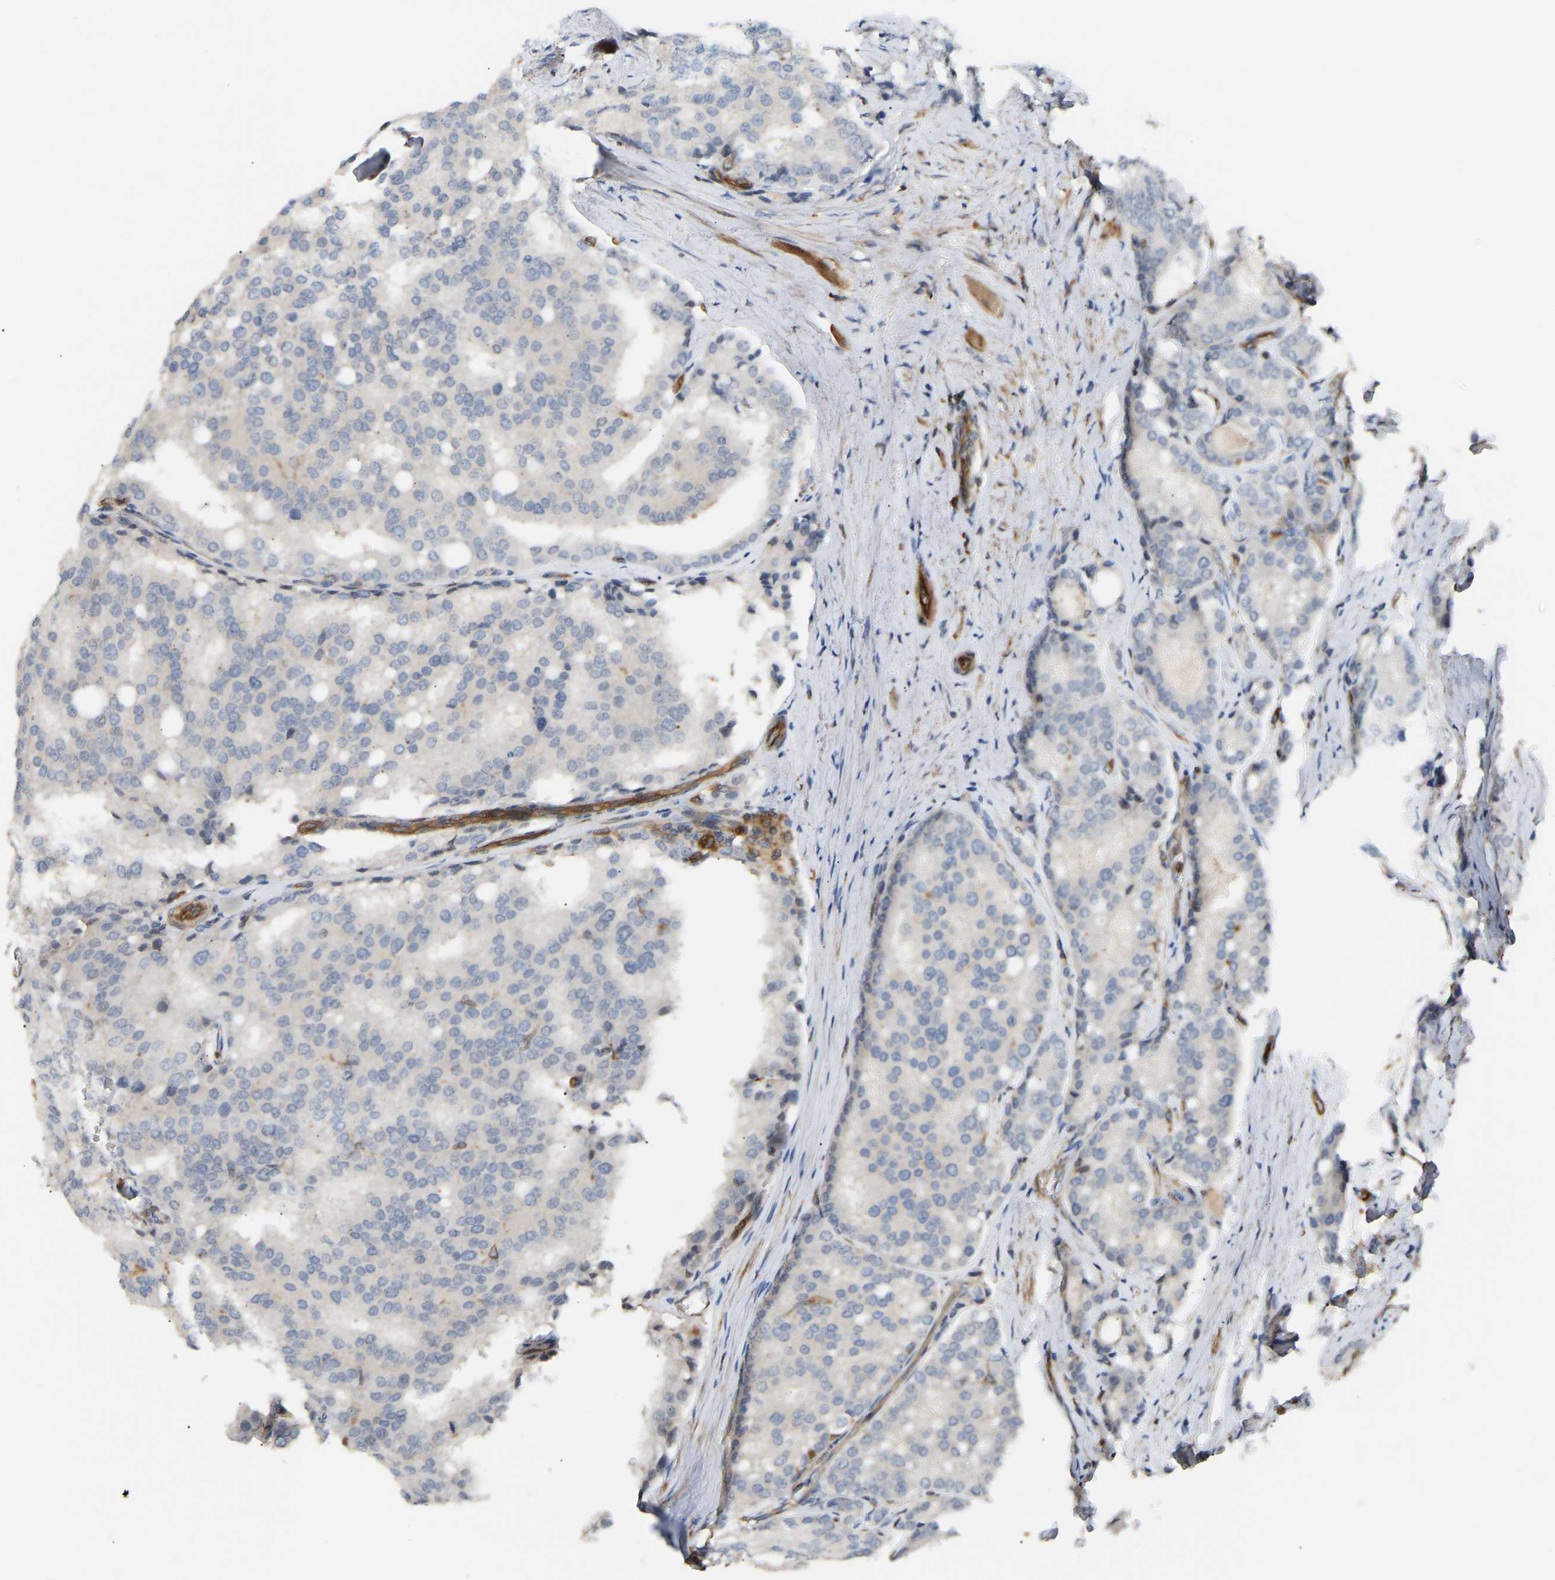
{"staining": {"intensity": "negative", "quantity": "none", "location": "none"}, "tissue": "prostate cancer", "cell_type": "Tumor cells", "image_type": "cancer", "snomed": [{"axis": "morphology", "description": "Adenocarcinoma, High grade"}, {"axis": "topography", "description": "Prostate"}], "caption": "A high-resolution micrograph shows immunohistochemistry (IHC) staining of prostate adenocarcinoma (high-grade), which shows no significant expression in tumor cells.", "gene": "PLCG2", "patient": {"sex": "male", "age": 50}}